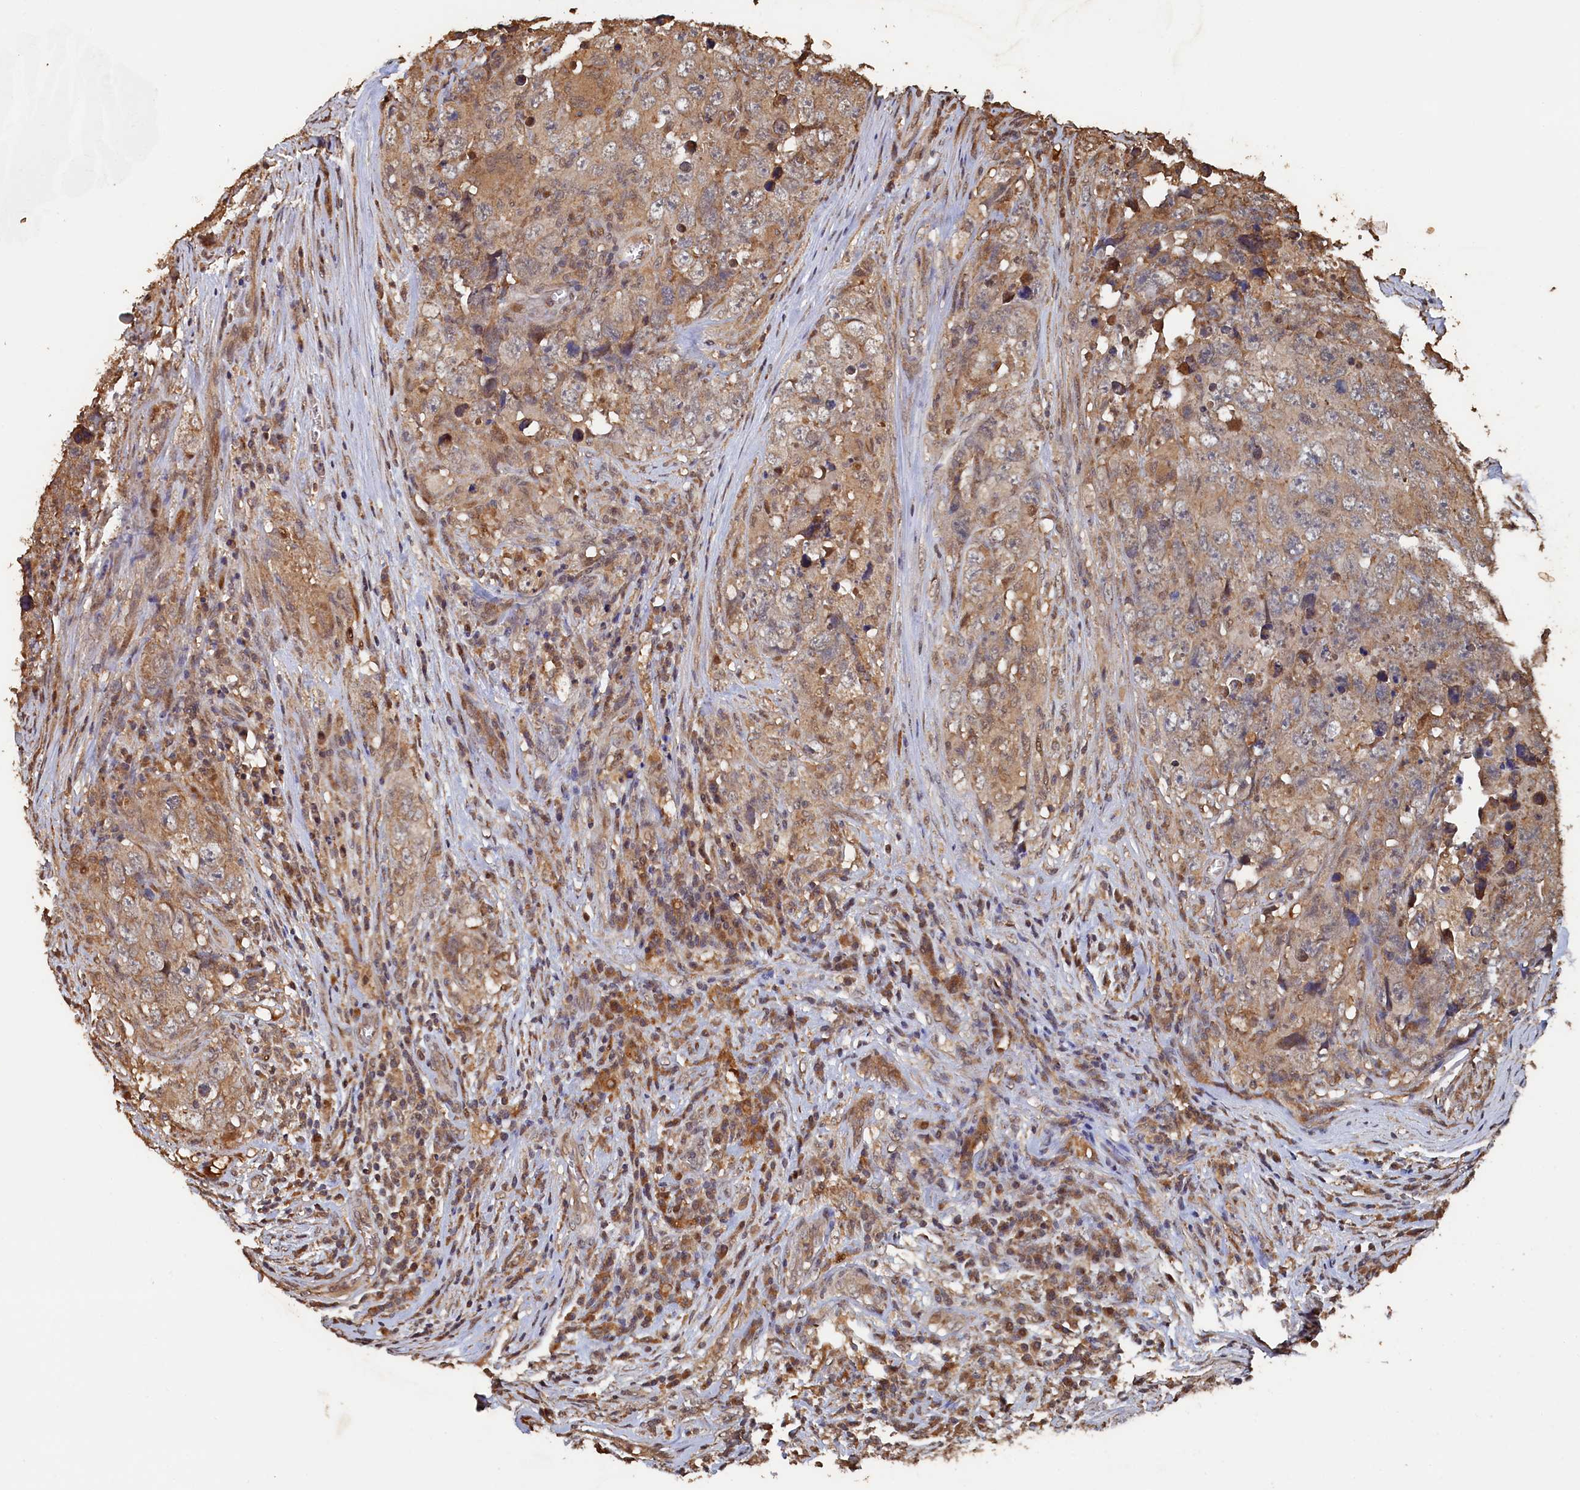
{"staining": {"intensity": "weak", "quantity": "25%-75%", "location": "cytoplasmic/membranous"}, "tissue": "testis cancer", "cell_type": "Tumor cells", "image_type": "cancer", "snomed": [{"axis": "morphology", "description": "Seminoma, NOS"}, {"axis": "morphology", "description": "Carcinoma, Embryonal, NOS"}, {"axis": "topography", "description": "Testis"}], "caption": "Tumor cells demonstrate low levels of weak cytoplasmic/membranous staining in about 25%-75% of cells in testis cancer (seminoma).", "gene": "PIGN", "patient": {"sex": "male", "age": 43}}